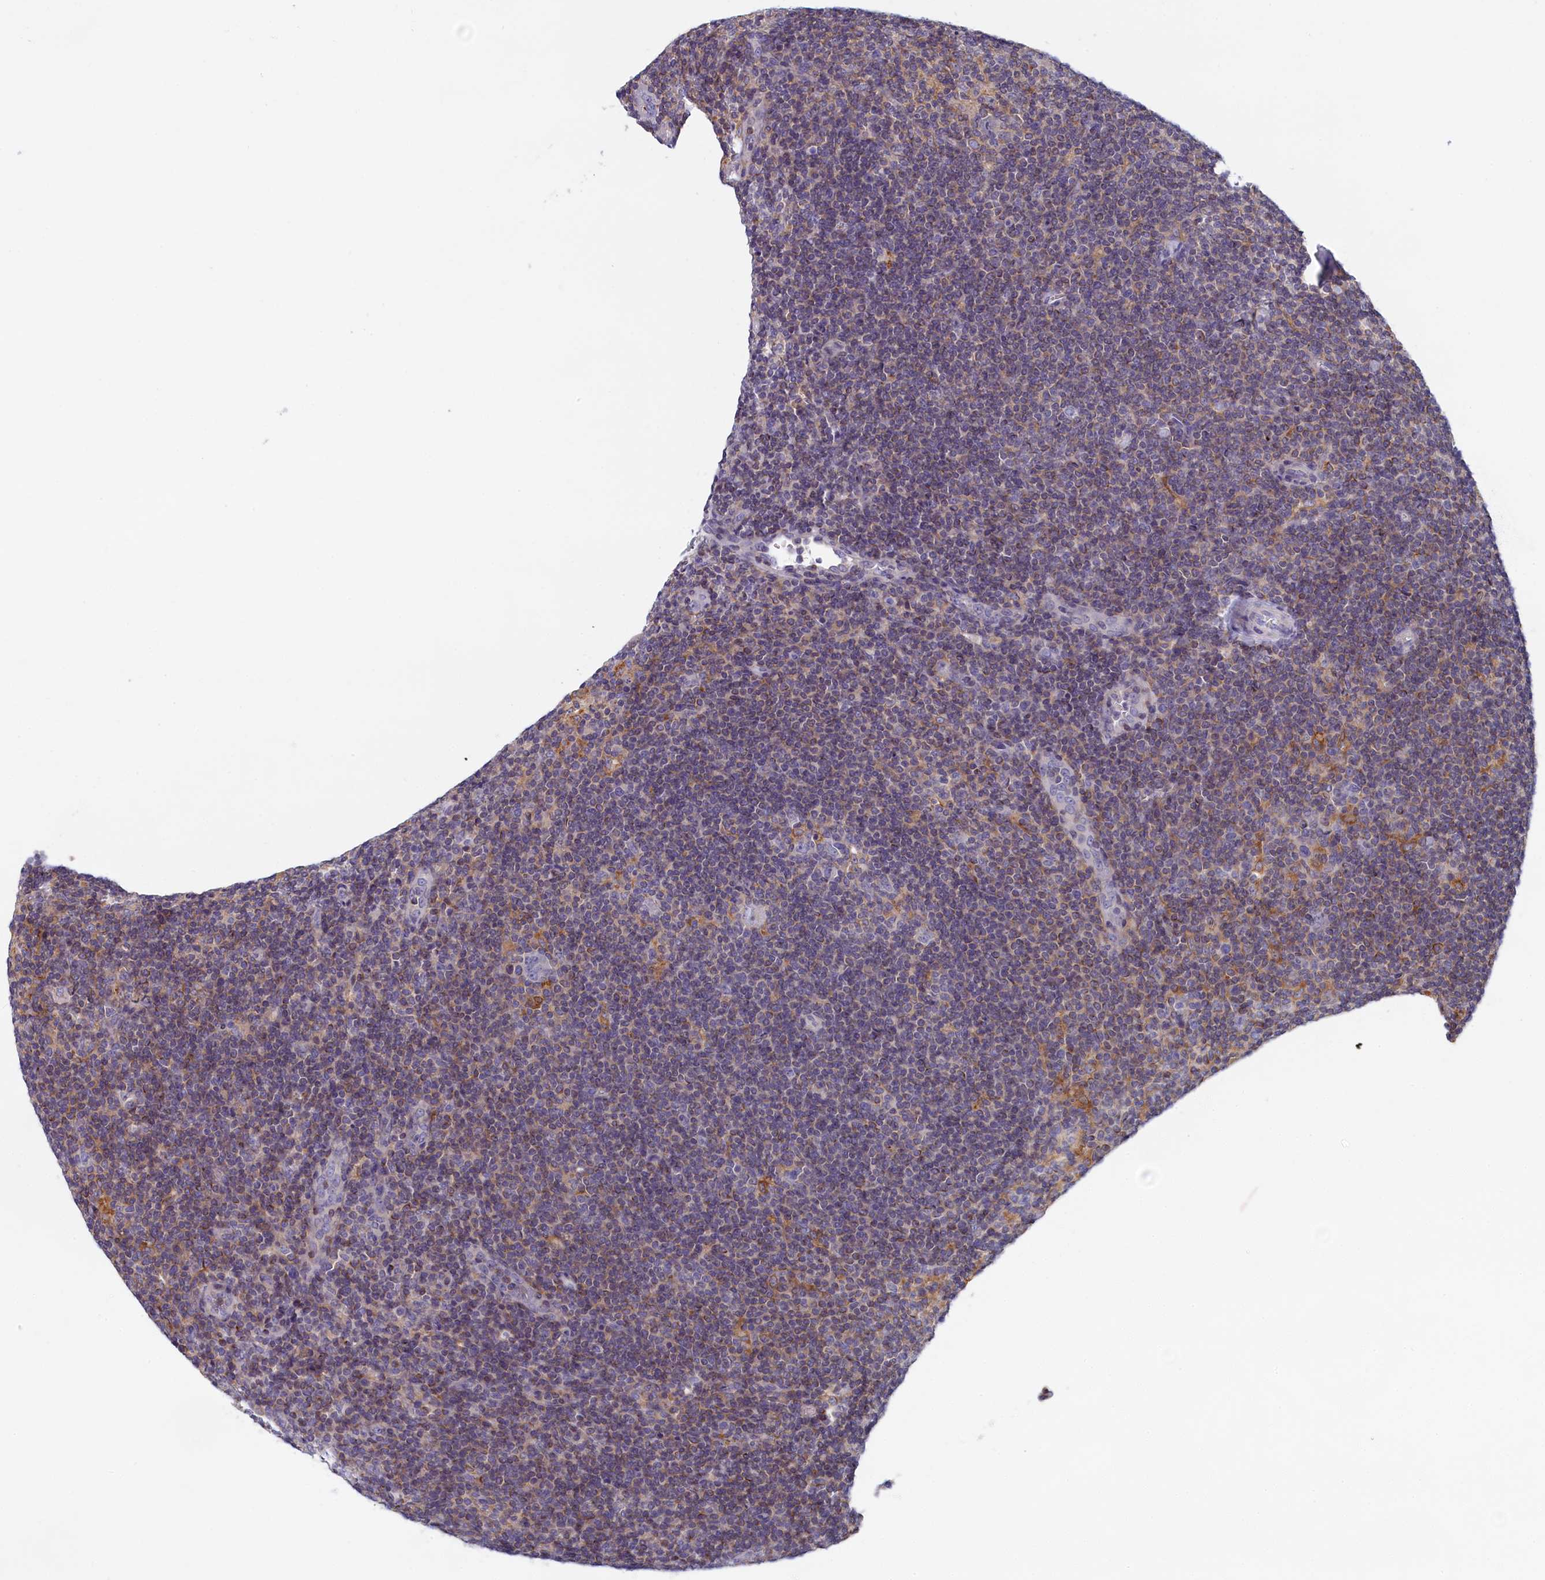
{"staining": {"intensity": "negative", "quantity": "none", "location": "none"}, "tissue": "lymphoma", "cell_type": "Tumor cells", "image_type": "cancer", "snomed": [{"axis": "morphology", "description": "Hodgkin's disease, NOS"}, {"axis": "topography", "description": "Lymph node"}], "caption": "This is an immunohistochemistry (IHC) micrograph of human Hodgkin's disease. There is no positivity in tumor cells.", "gene": "NOL10", "patient": {"sex": "female", "age": 57}}